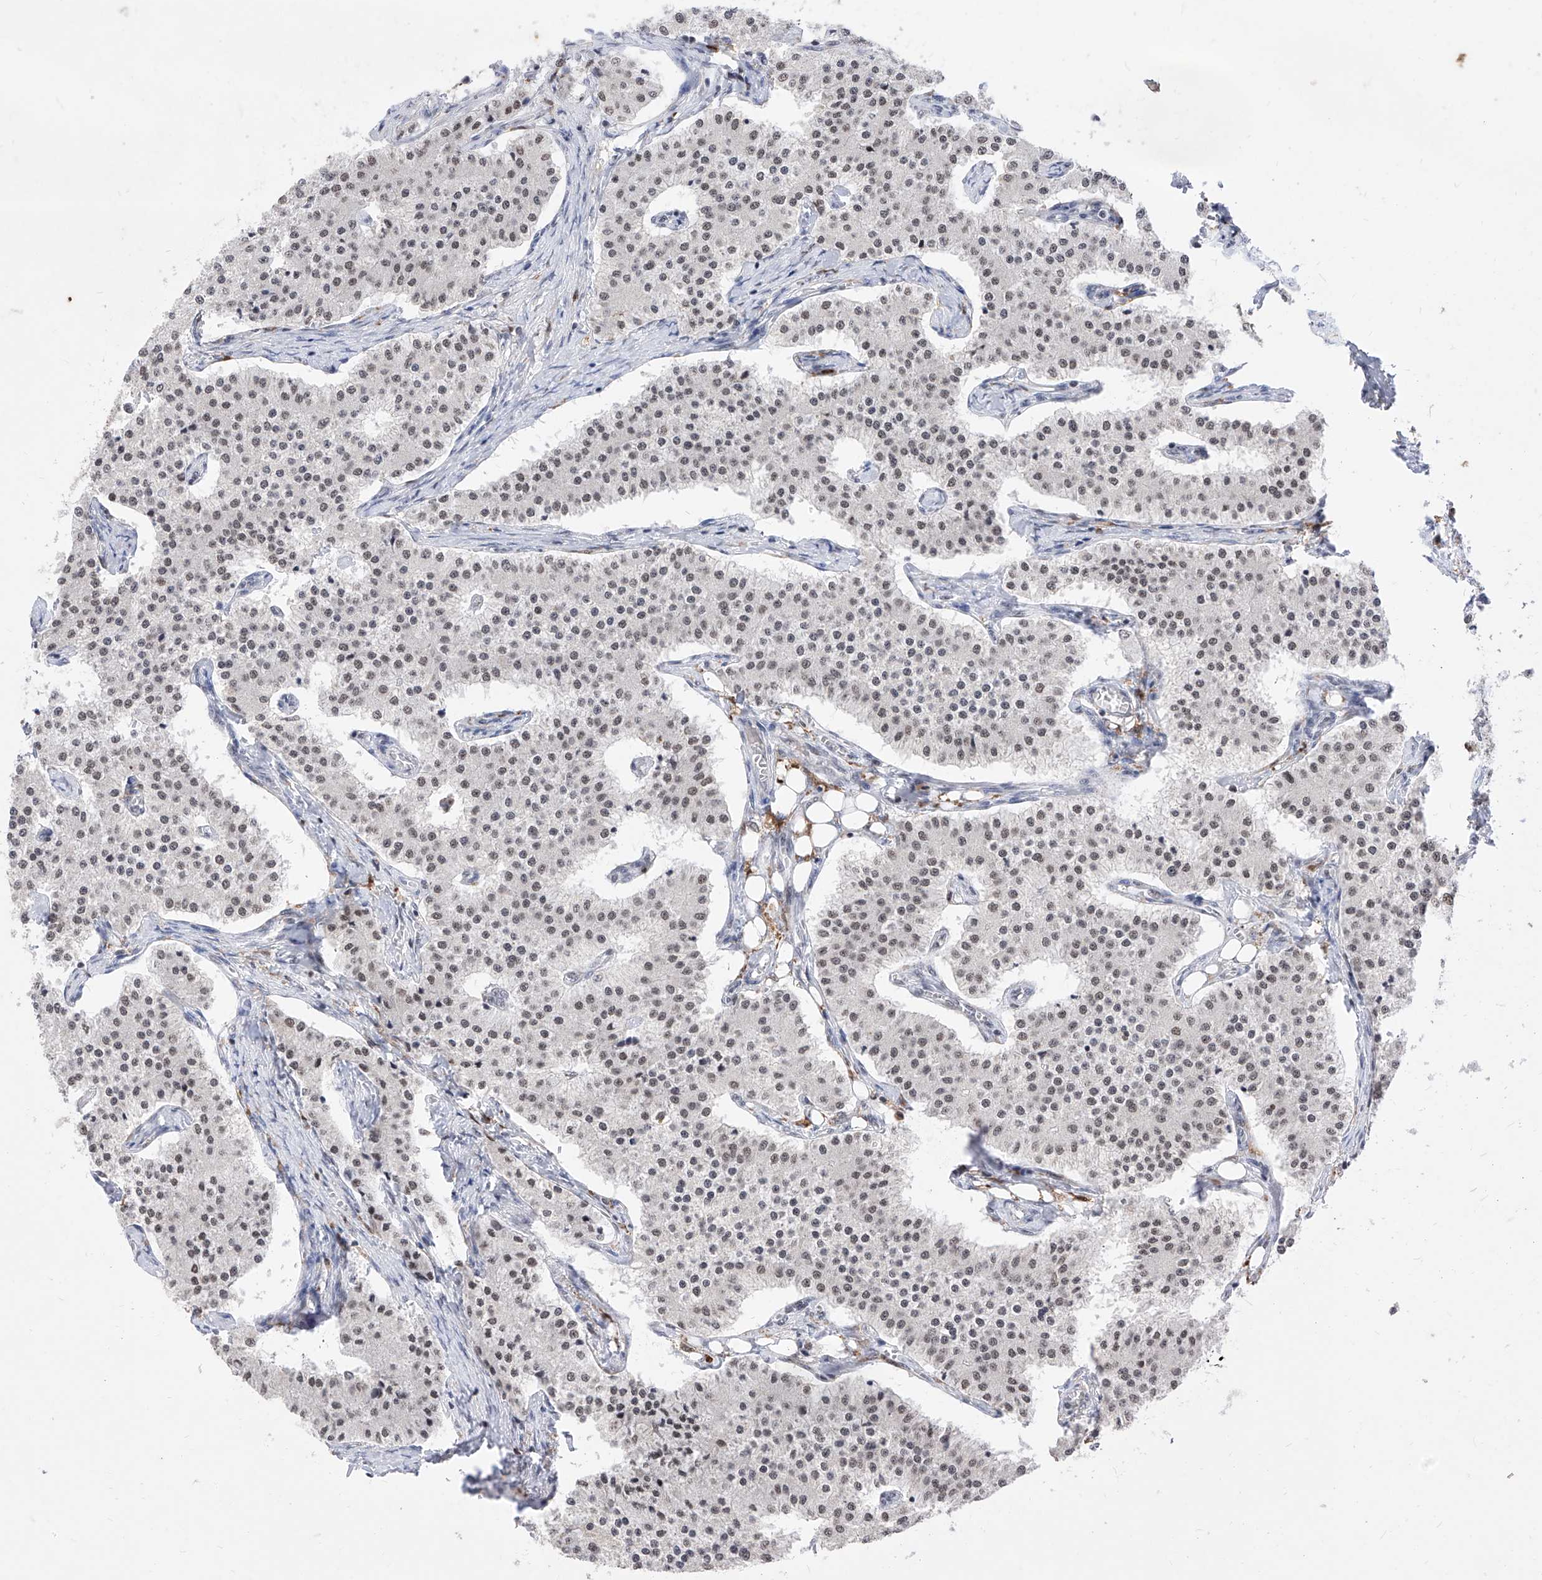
{"staining": {"intensity": "weak", "quantity": ">75%", "location": "nuclear"}, "tissue": "carcinoid", "cell_type": "Tumor cells", "image_type": "cancer", "snomed": [{"axis": "morphology", "description": "Carcinoid, malignant, NOS"}, {"axis": "topography", "description": "Colon"}], "caption": "Malignant carcinoid tissue exhibits weak nuclear positivity in approximately >75% of tumor cells, visualized by immunohistochemistry.", "gene": "PHF5A", "patient": {"sex": "female", "age": 52}}